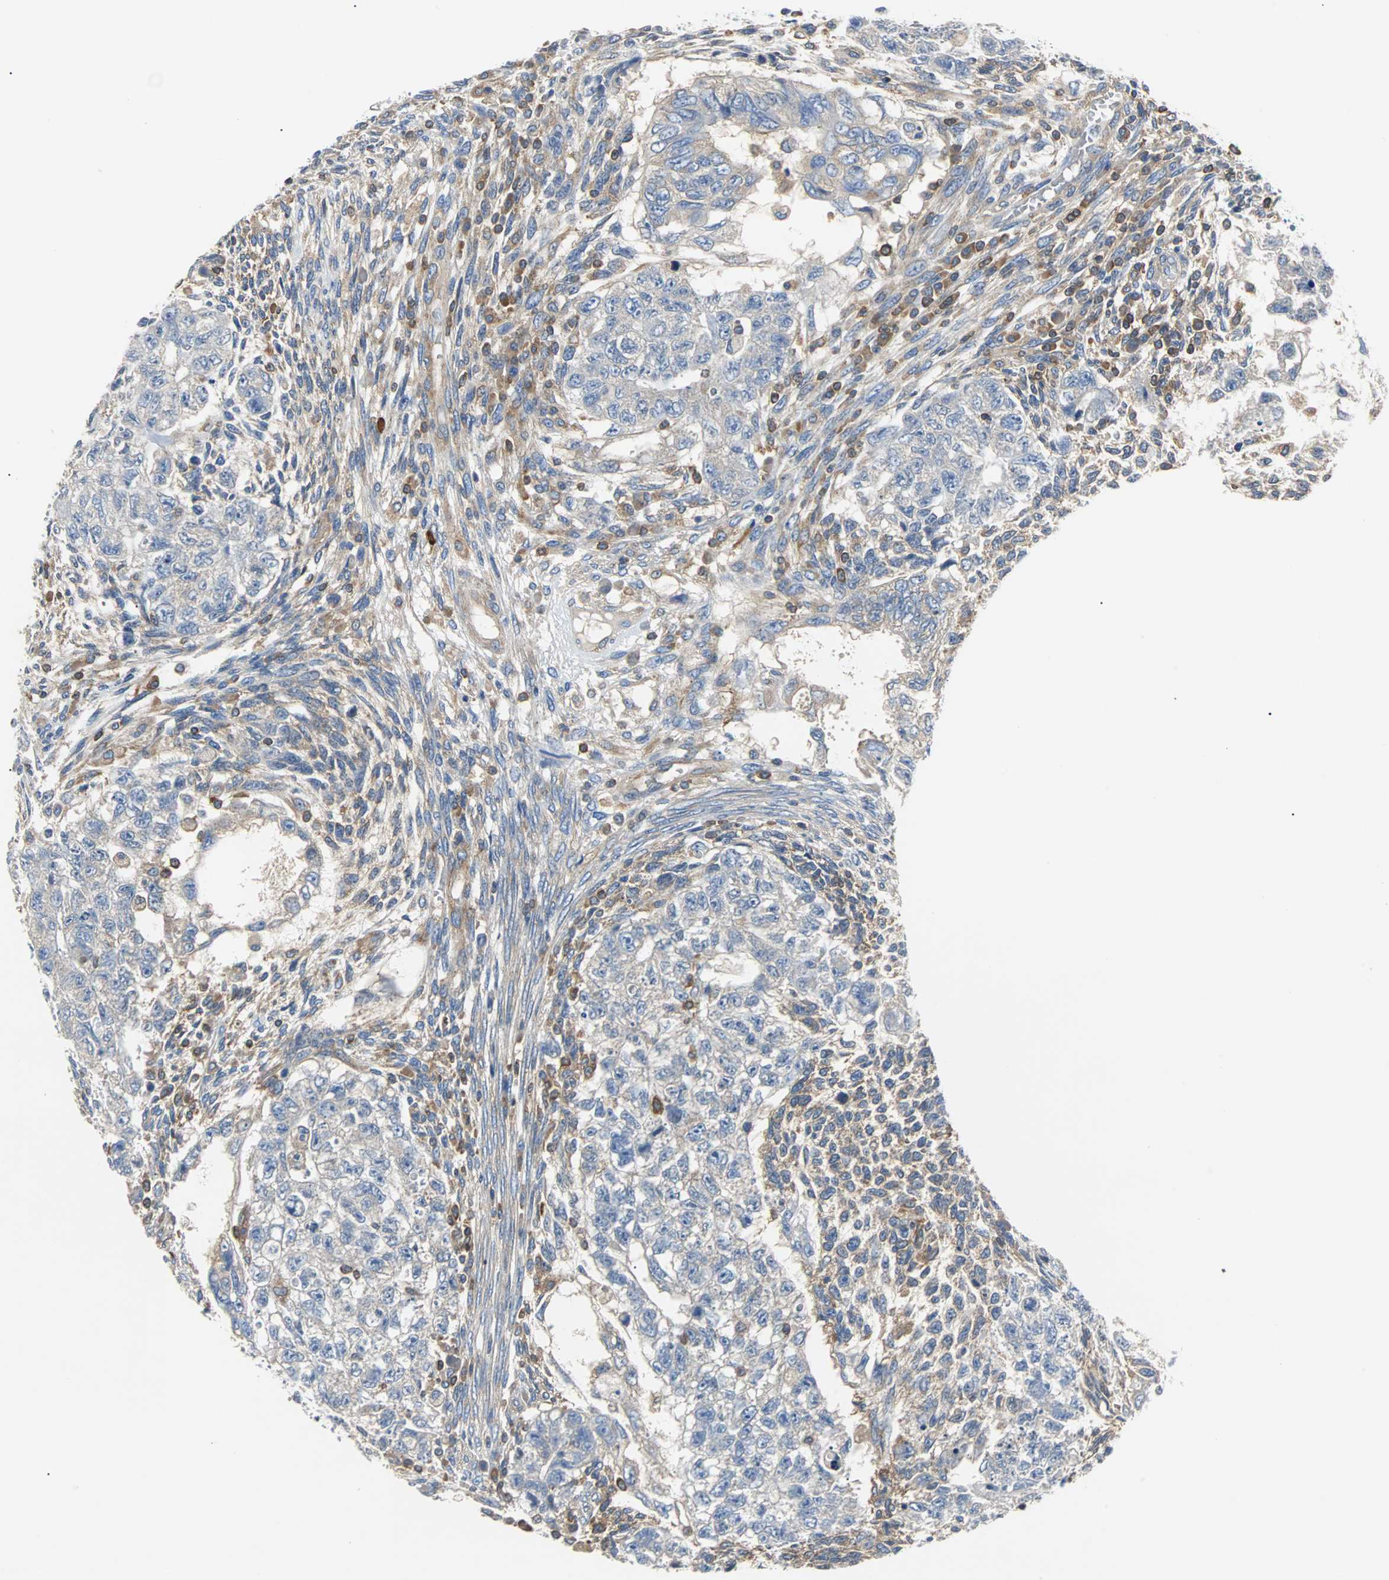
{"staining": {"intensity": "negative", "quantity": "none", "location": "none"}, "tissue": "testis cancer", "cell_type": "Tumor cells", "image_type": "cancer", "snomed": [{"axis": "morphology", "description": "Normal tissue, NOS"}, {"axis": "morphology", "description": "Carcinoma, Embryonal, NOS"}, {"axis": "topography", "description": "Testis"}], "caption": "IHC image of neoplastic tissue: human testis cancer (embryonal carcinoma) stained with DAB (3,3'-diaminobenzidine) exhibits no significant protein positivity in tumor cells. The staining is performed using DAB brown chromogen with nuclei counter-stained in using hematoxylin.", "gene": "TSC22D4", "patient": {"sex": "male", "age": 36}}